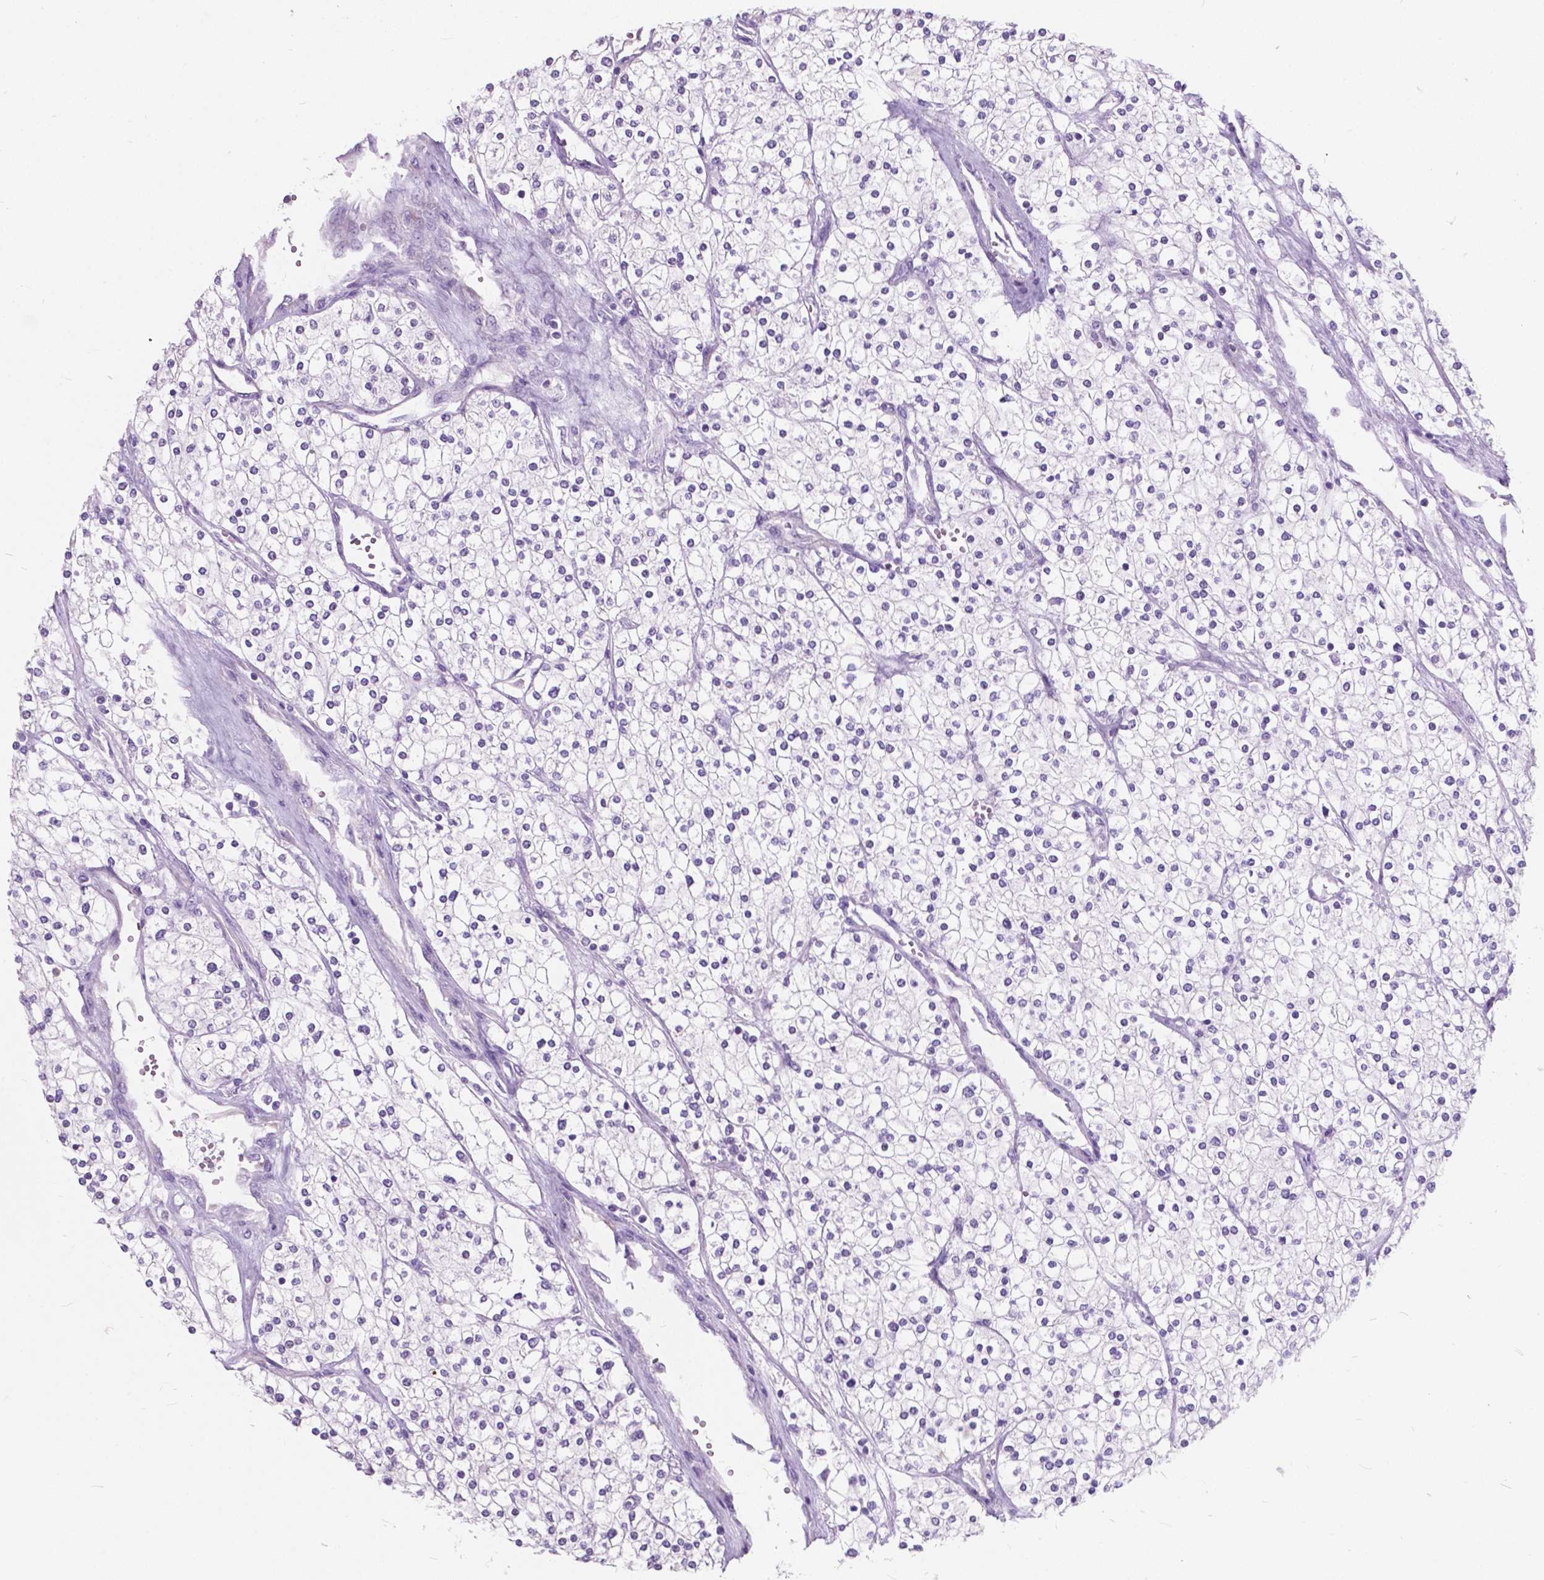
{"staining": {"intensity": "negative", "quantity": "none", "location": "none"}, "tissue": "renal cancer", "cell_type": "Tumor cells", "image_type": "cancer", "snomed": [{"axis": "morphology", "description": "Adenocarcinoma, NOS"}, {"axis": "topography", "description": "Kidney"}], "caption": "Adenocarcinoma (renal) stained for a protein using immunohistochemistry displays no positivity tumor cells.", "gene": "AMOT", "patient": {"sex": "male", "age": 80}}